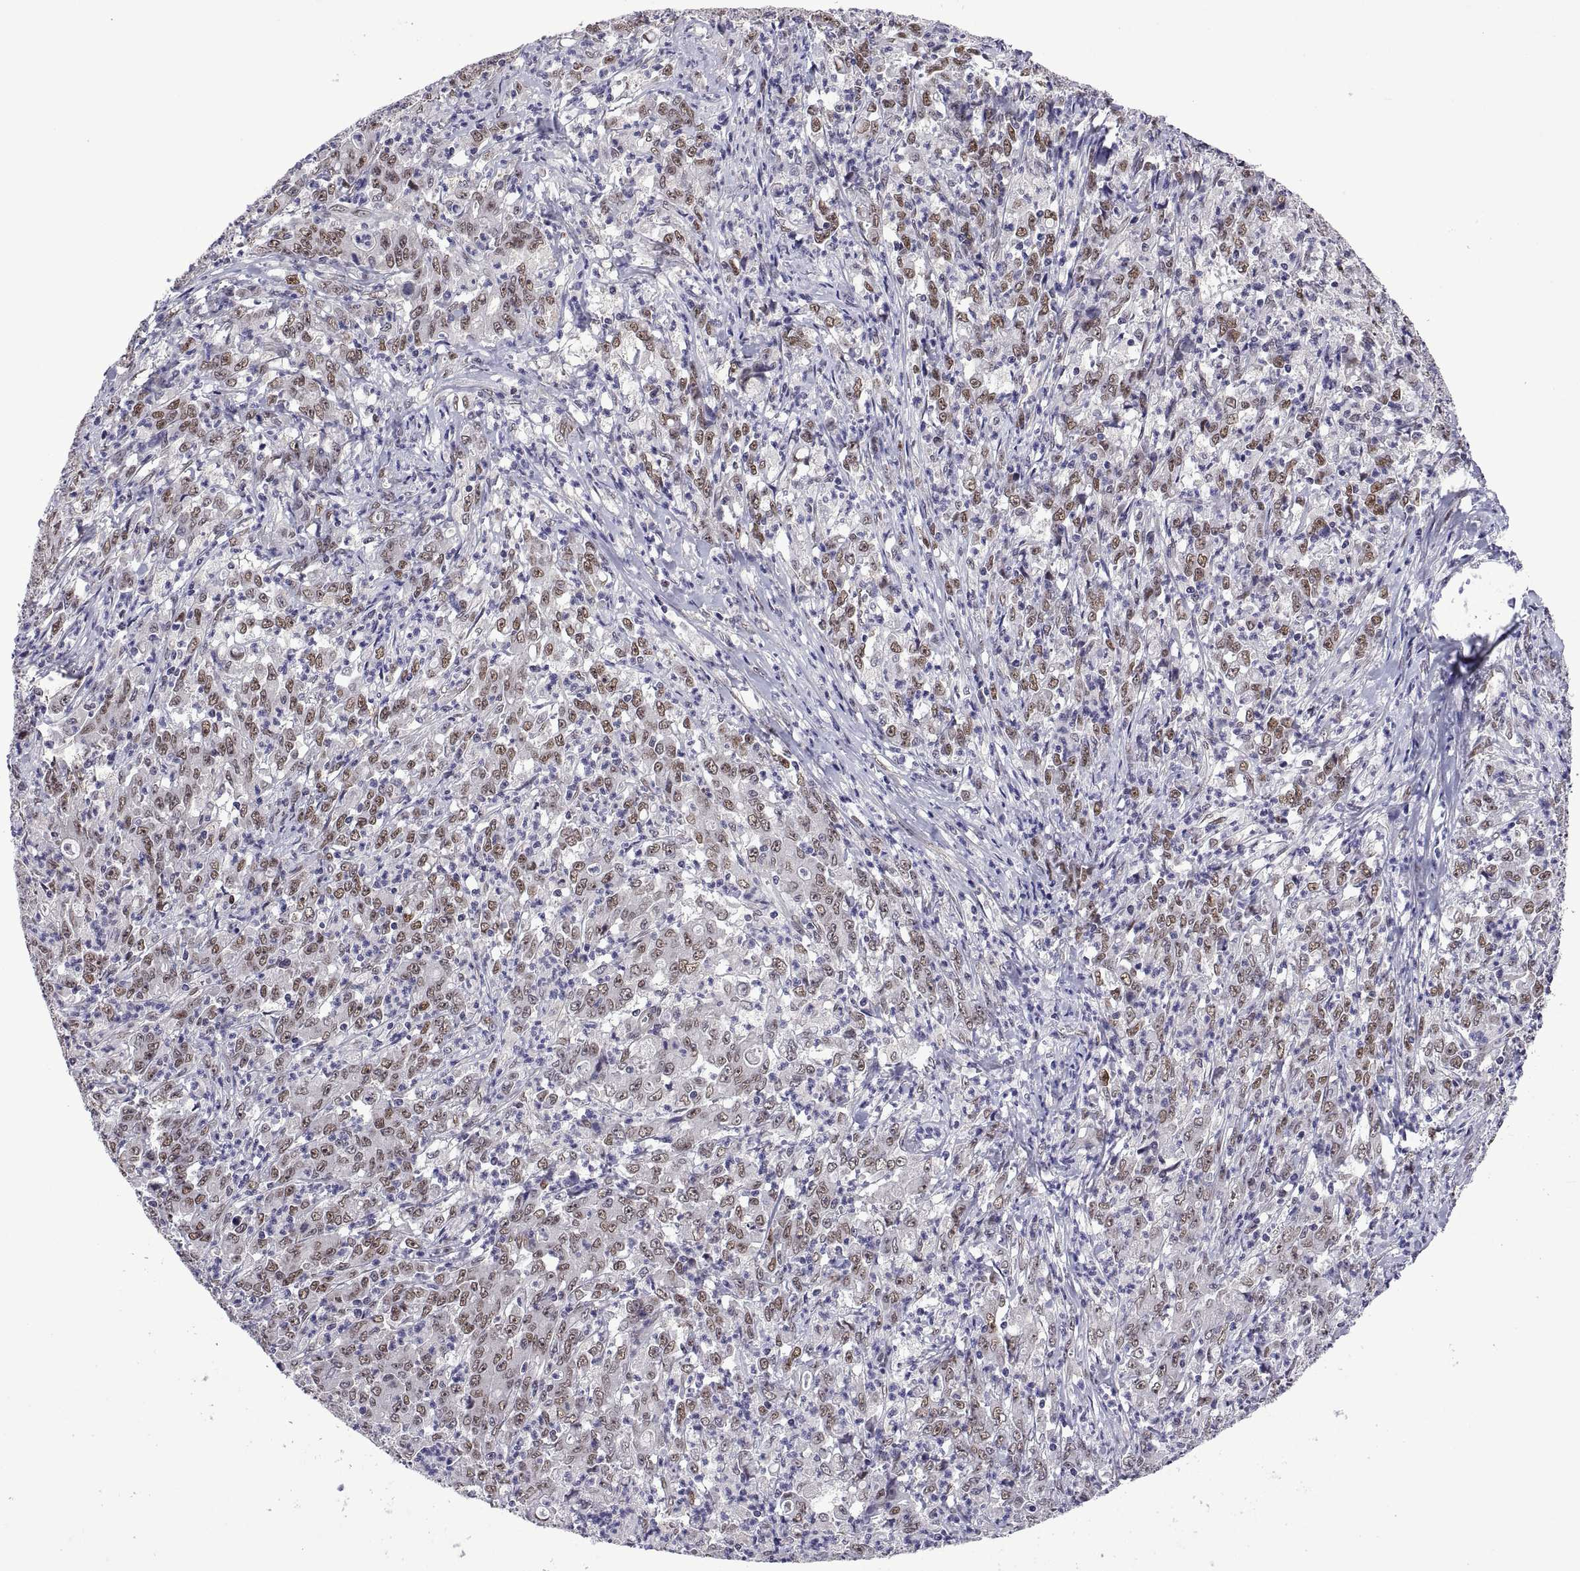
{"staining": {"intensity": "weak", "quantity": ">75%", "location": "nuclear"}, "tissue": "stomach cancer", "cell_type": "Tumor cells", "image_type": "cancer", "snomed": [{"axis": "morphology", "description": "Adenocarcinoma, NOS"}, {"axis": "topography", "description": "Stomach, lower"}], "caption": "Immunohistochemistry (IHC) histopathology image of neoplastic tissue: human adenocarcinoma (stomach) stained using immunohistochemistry reveals low levels of weak protein expression localized specifically in the nuclear of tumor cells, appearing as a nuclear brown color.", "gene": "NR4A1", "patient": {"sex": "female", "age": 71}}